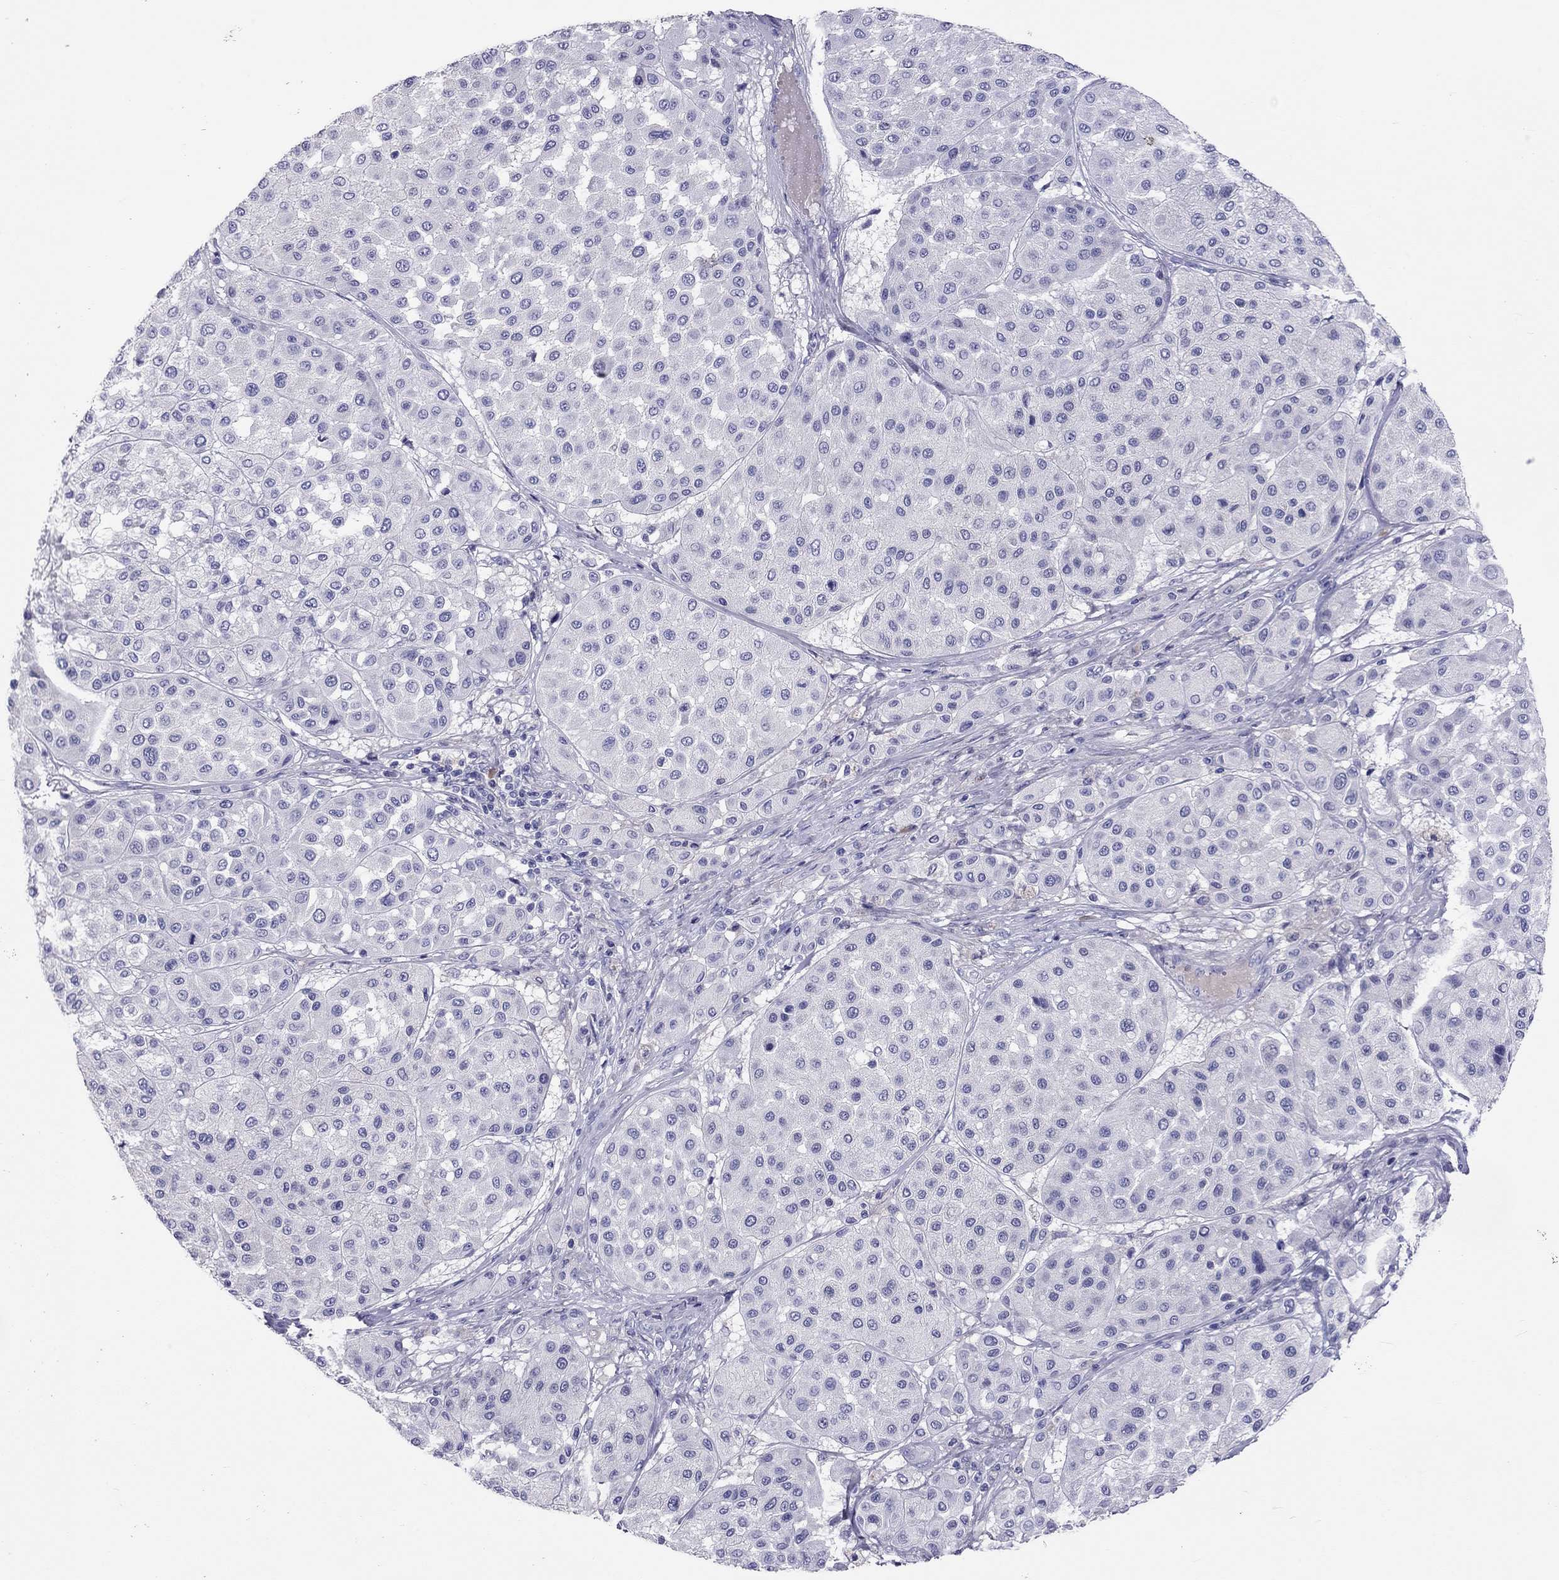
{"staining": {"intensity": "negative", "quantity": "none", "location": "none"}, "tissue": "melanoma", "cell_type": "Tumor cells", "image_type": "cancer", "snomed": [{"axis": "morphology", "description": "Malignant melanoma, Metastatic site"}, {"axis": "topography", "description": "Smooth muscle"}], "caption": "DAB (3,3'-diaminobenzidine) immunohistochemical staining of melanoma reveals no significant positivity in tumor cells.", "gene": "CALHM1", "patient": {"sex": "male", "age": 41}}